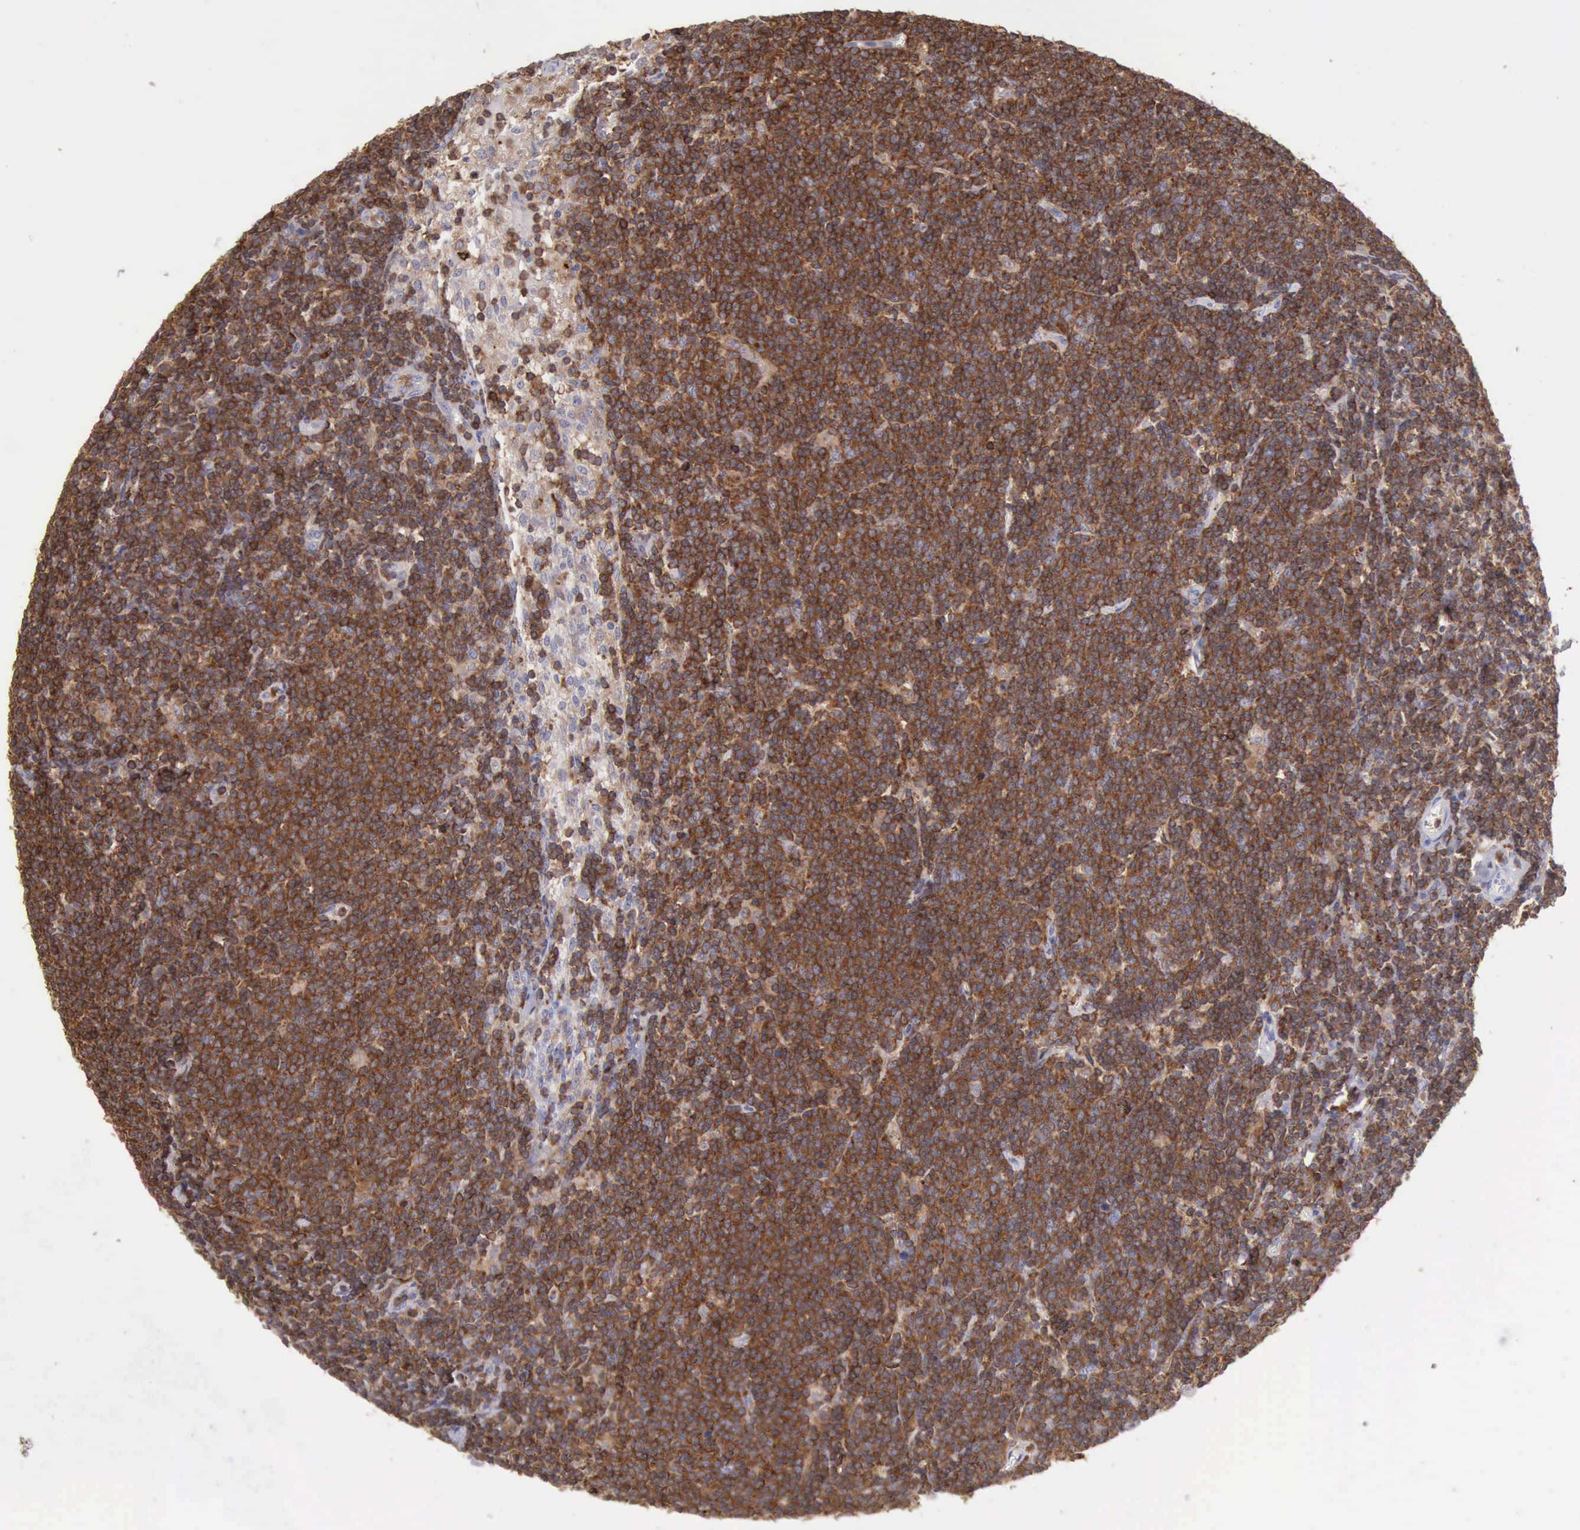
{"staining": {"intensity": "strong", "quantity": ">75%", "location": "cytoplasmic/membranous"}, "tissue": "lymphoma", "cell_type": "Tumor cells", "image_type": "cancer", "snomed": [{"axis": "morphology", "description": "Malignant lymphoma, non-Hodgkin's type, Low grade"}, {"axis": "topography", "description": "Lymph node"}], "caption": "Protein analysis of lymphoma tissue reveals strong cytoplasmic/membranous staining in about >75% of tumor cells.", "gene": "SASH3", "patient": {"sex": "male", "age": 65}}